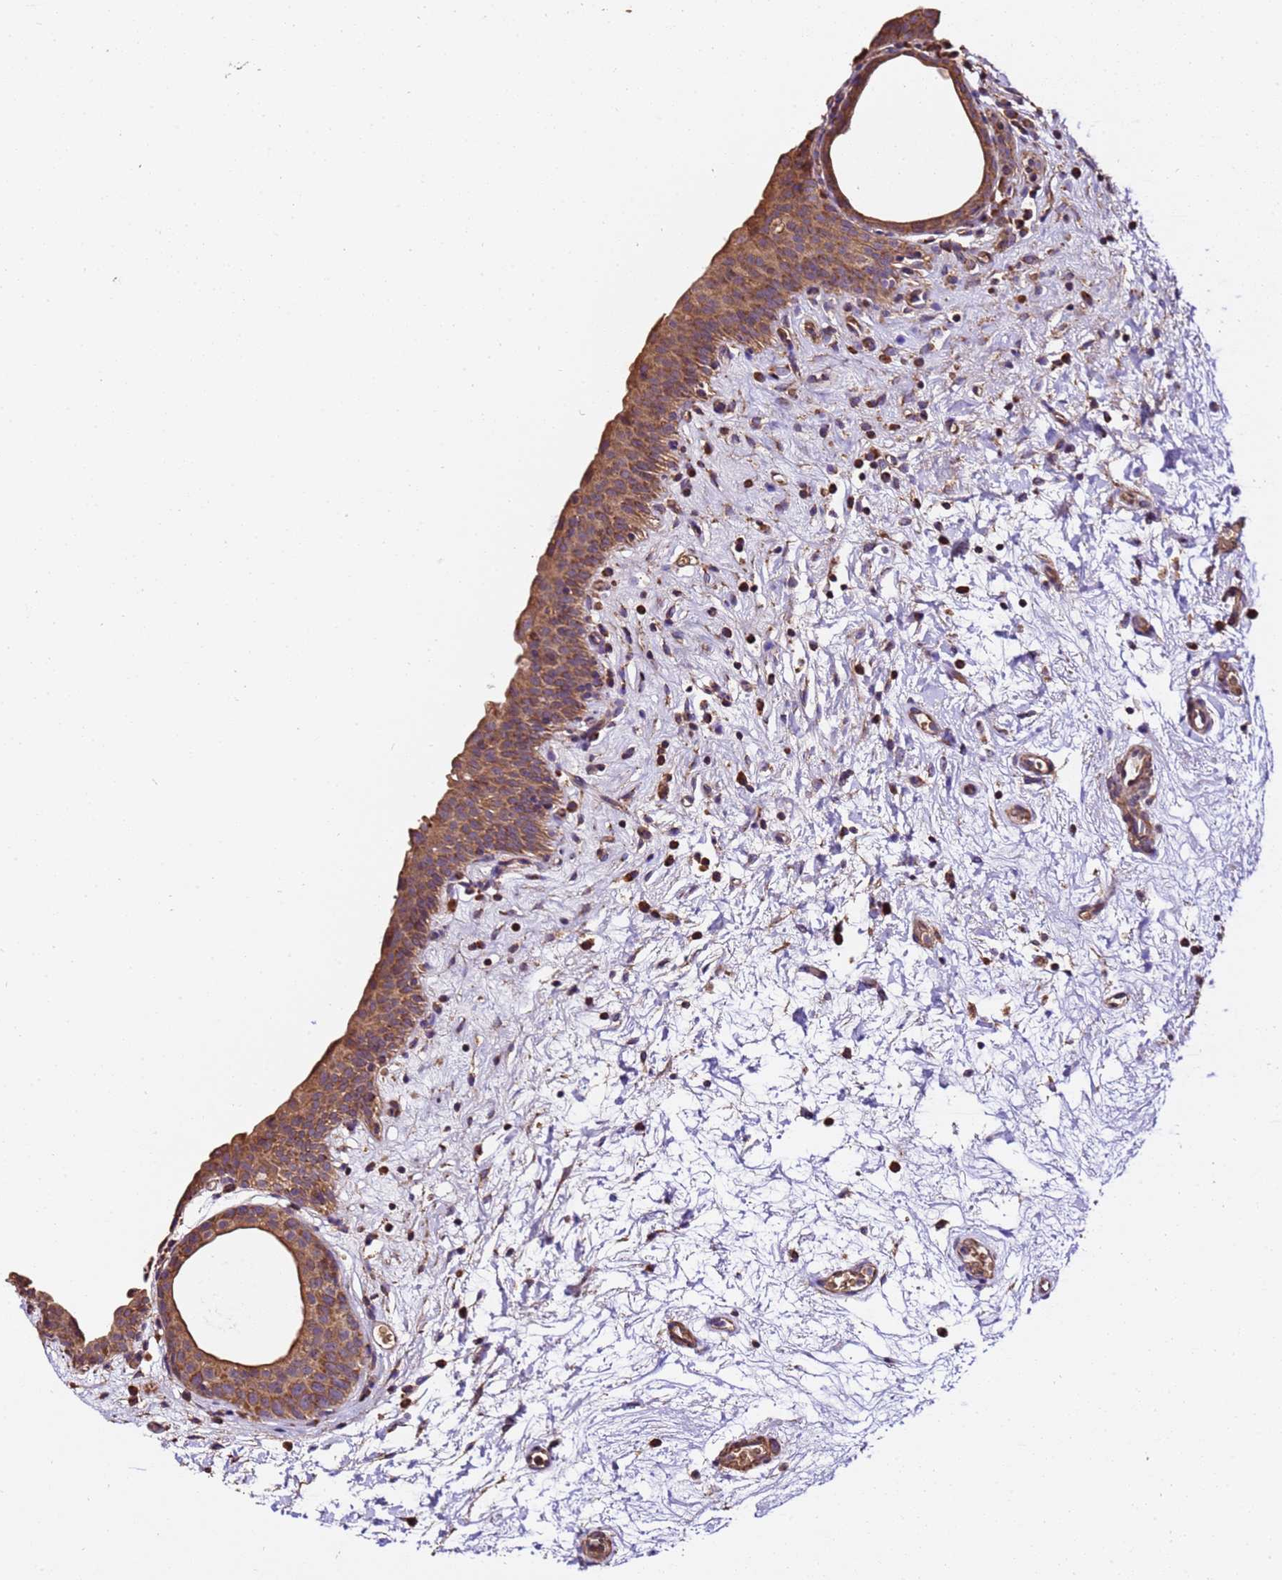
{"staining": {"intensity": "moderate", "quantity": ">75%", "location": "cytoplasmic/membranous"}, "tissue": "urinary bladder", "cell_type": "Urothelial cells", "image_type": "normal", "snomed": [{"axis": "morphology", "description": "Normal tissue, NOS"}, {"axis": "topography", "description": "Urinary bladder"}], "caption": "A brown stain highlights moderate cytoplasmic/membranous staining of a protein in urothelial cells of normal human urinary bladder. Using DAB (3,3'-diaminobenzidine) (brown) and hematoxylin (blue) stains, captured at high magnification using brightfield microscopy.", "gene": "LRRIQ1", "patient": {"sex": "male", "age": 83}}